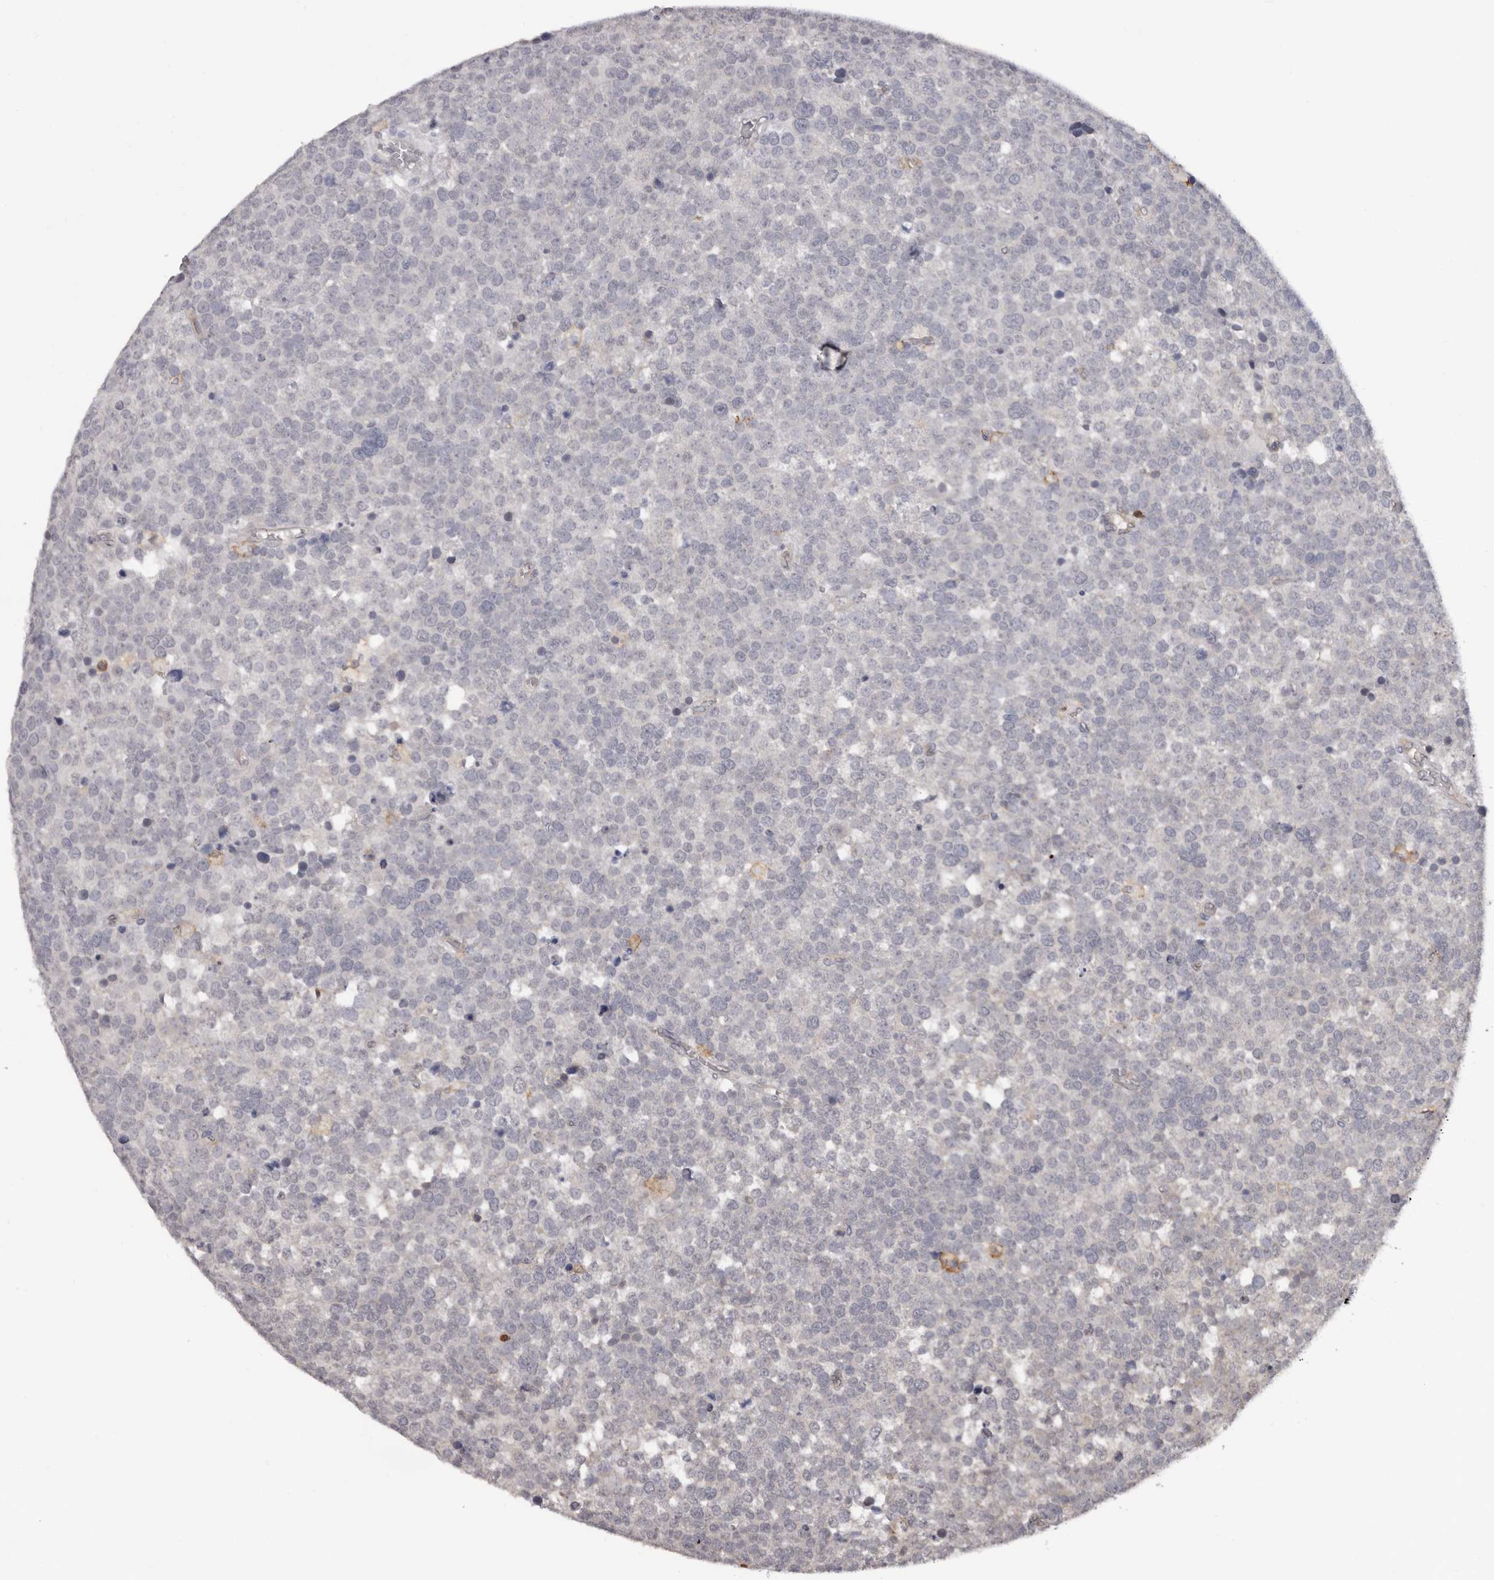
{"staining": {"intensity": "negative", "quantity": "none", "location": "none"}, "tissue": "testis cancer", "cell_type": "Tumor cells", "image_type": "cancer", "snomed": [{"axis": "morphology", "description": "Seminoma, NOS"}, {"axis": "topography", "description": "Testis"}], "caption": "Testis cancer was stained to show a protein in brown. There is no significant positivity in tumor cells.", "gene": "PRR12", "patient": {"sex": "male", "age": 71}}